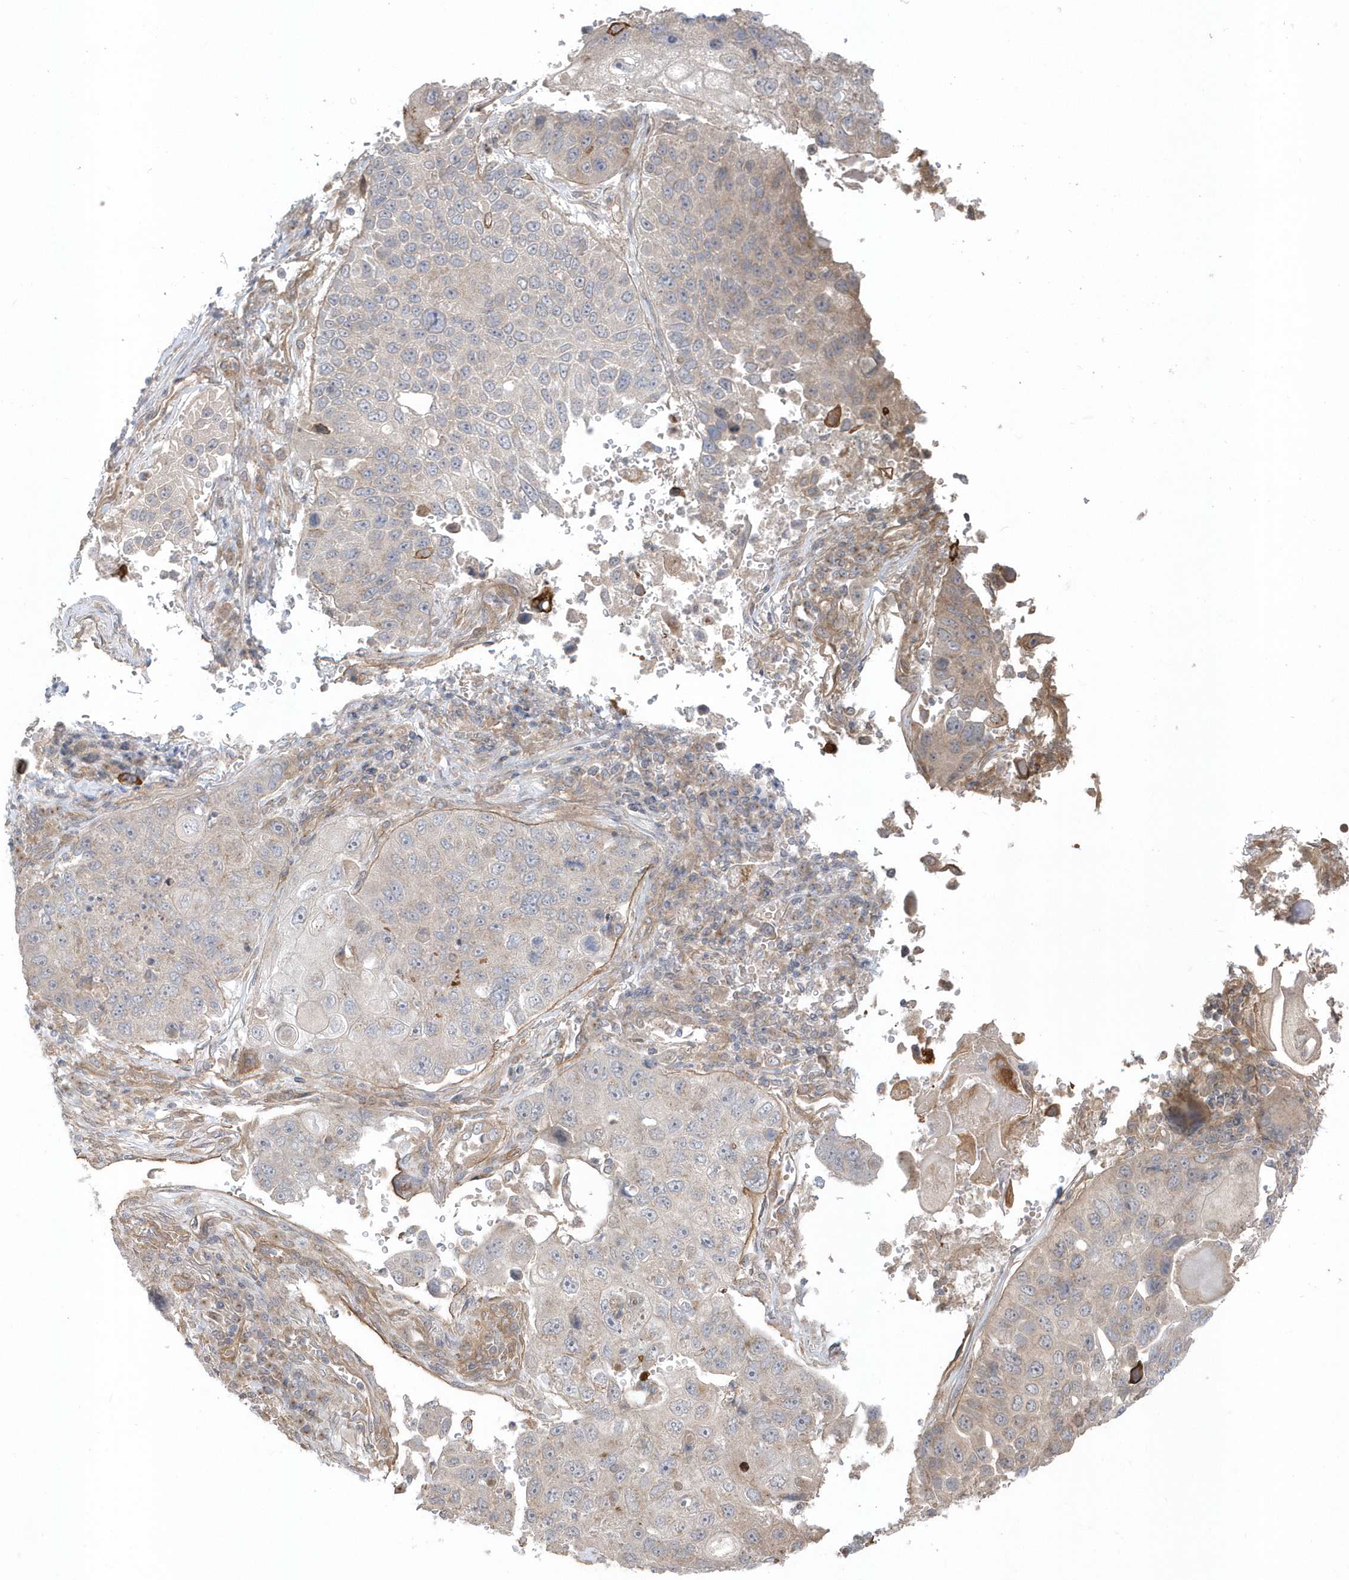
{"staining": {"intensity": "negative", "quantity": "none", "location": "none"}, "tissue": "lung cancer", "cell_type": "Tumor cells", "image_type": "cancer", "snomed": [{"axis": "morphology", "description": "Squamous cell carcinoma, NOS"}, {"axis": "topography", "description": "Lung"}], "caption": "This is an immunohistochemistry histopathology image of human lung squamous cell carcinoma. There is no positivity in tumor cells.", "gene": "ACTR1A", "patient": {"sex": "male", "age": 61}}